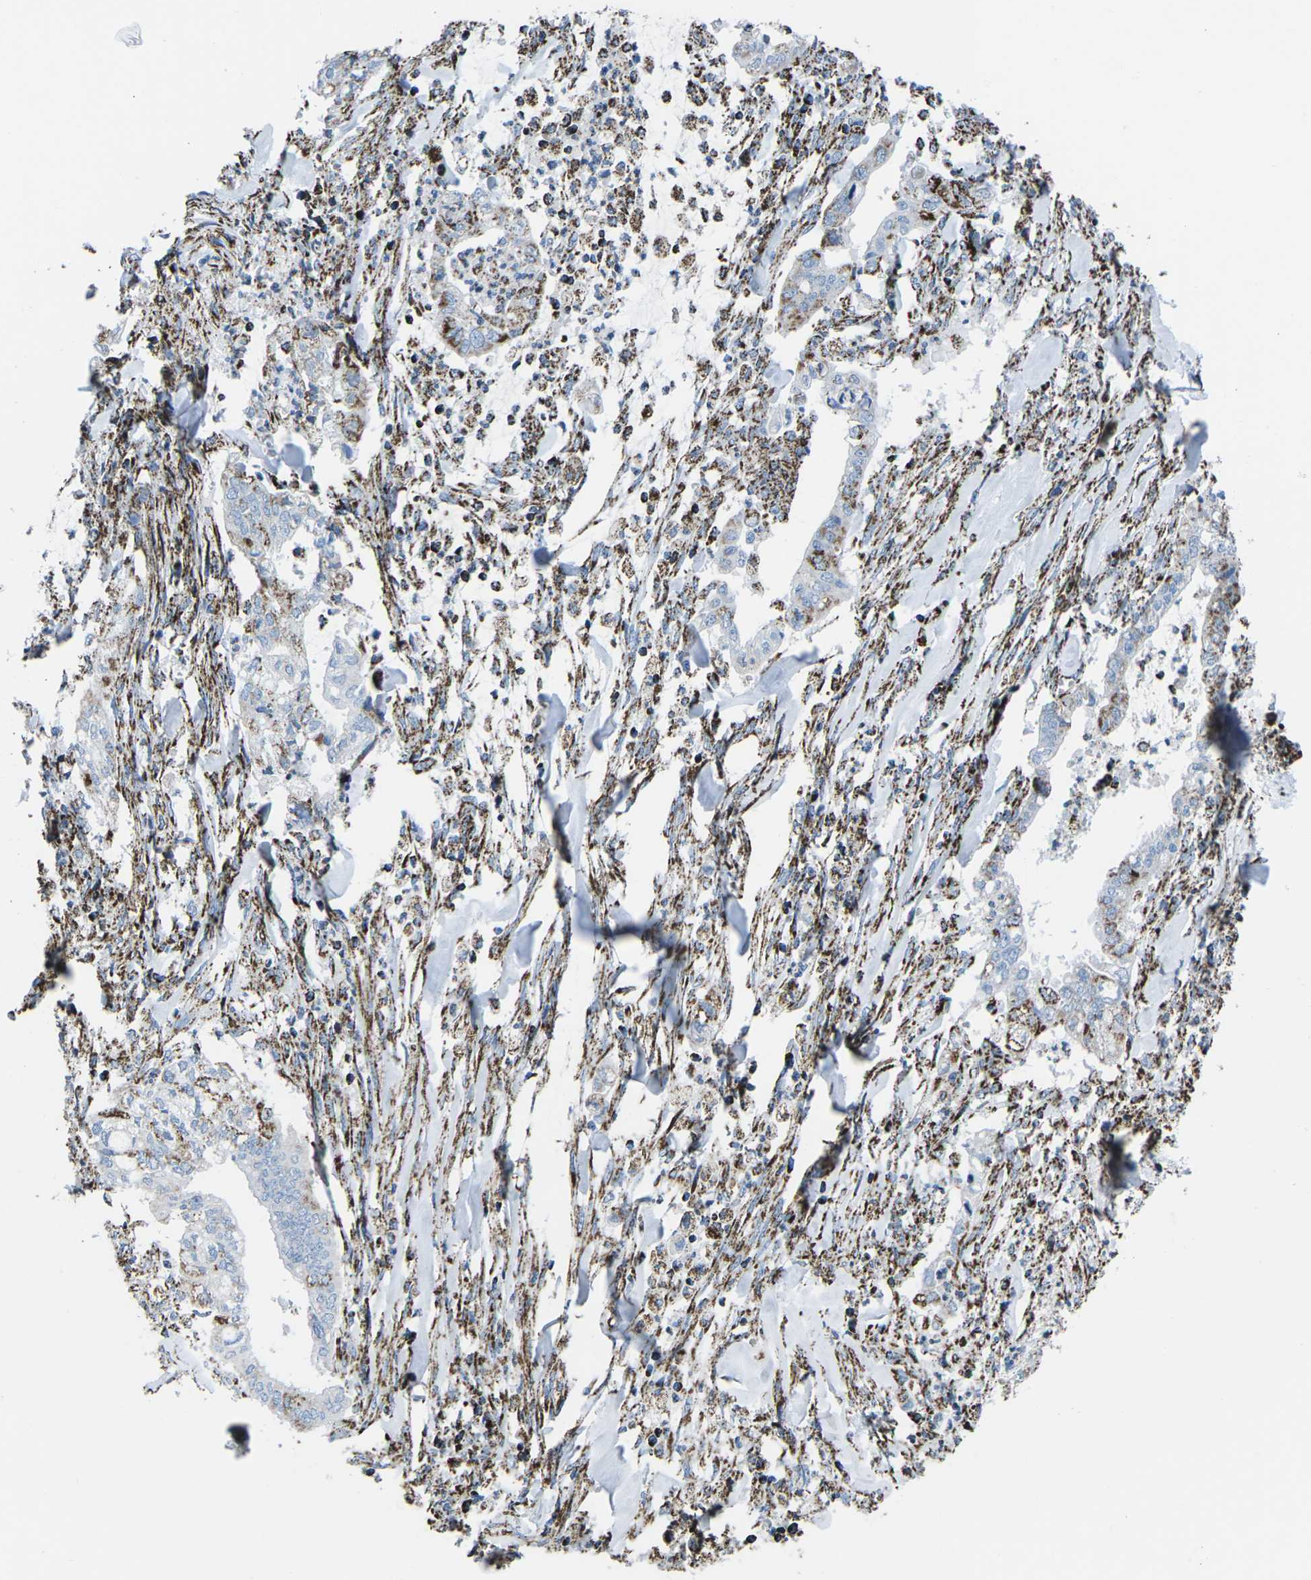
{"staining": {"intensity": "strong", "quantity": "25%-75%", "location": "cytoplasmic/membranous"}, "tissue": "cervical cancer", "cell_type": "Tumor cells", "image_type": "cancer", "snomed": [{"axis": "morphology", "description": "Adenocarcinoma, NOS"}, {"axis": "topography", "description": "Cervix"}], "caption": "Cervical adenocarcinoma tissue reveals strong cytoplasmic/membranous expression in about 25%-75% of tumor cells (brown staining indicates protein expression, while blue staining denotes nuclei).", "gene": "MT-CO2", "patient": {"sex": "female", "age": 44}}